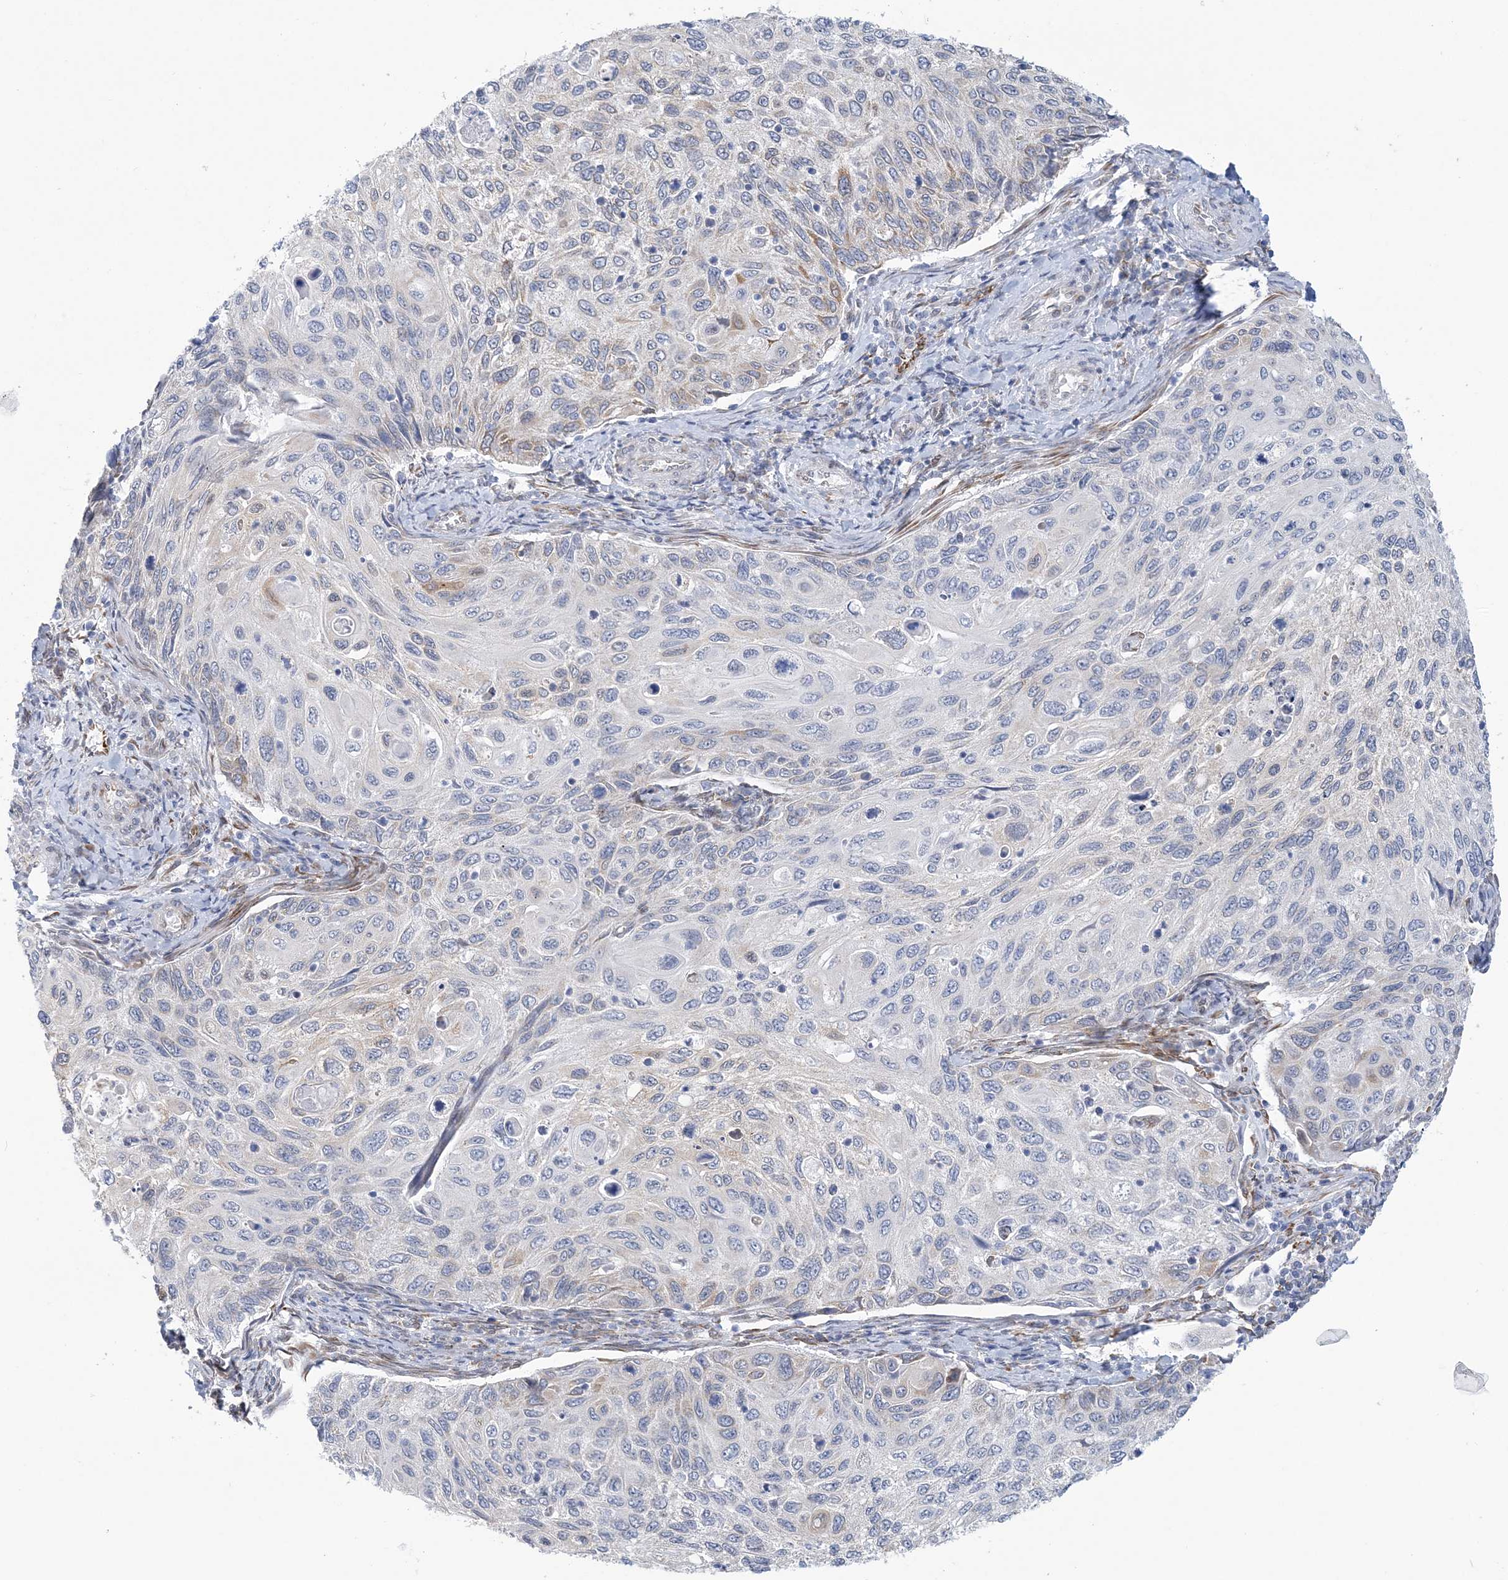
{"staining": {"intensity": "weak", "quantity": "<25%", "location": "cytoplasmic/membranous"}, "tissue": "cervical cancer", "cell_type": "Tumor cells", "image_type": "cancer", "snomed": [{"axis": "morphology", "description": "Squamous cell carcinoma, NOS"}, {"axis": "topography", "description": "Cervix"}], "caption": "This is an IHC micrograph of human squamous cell carcinoma (cervical). There is no staining in tumor cells.", "gene": "PLEKHG4B", "patient": {"sex": "female", "age": 70}}